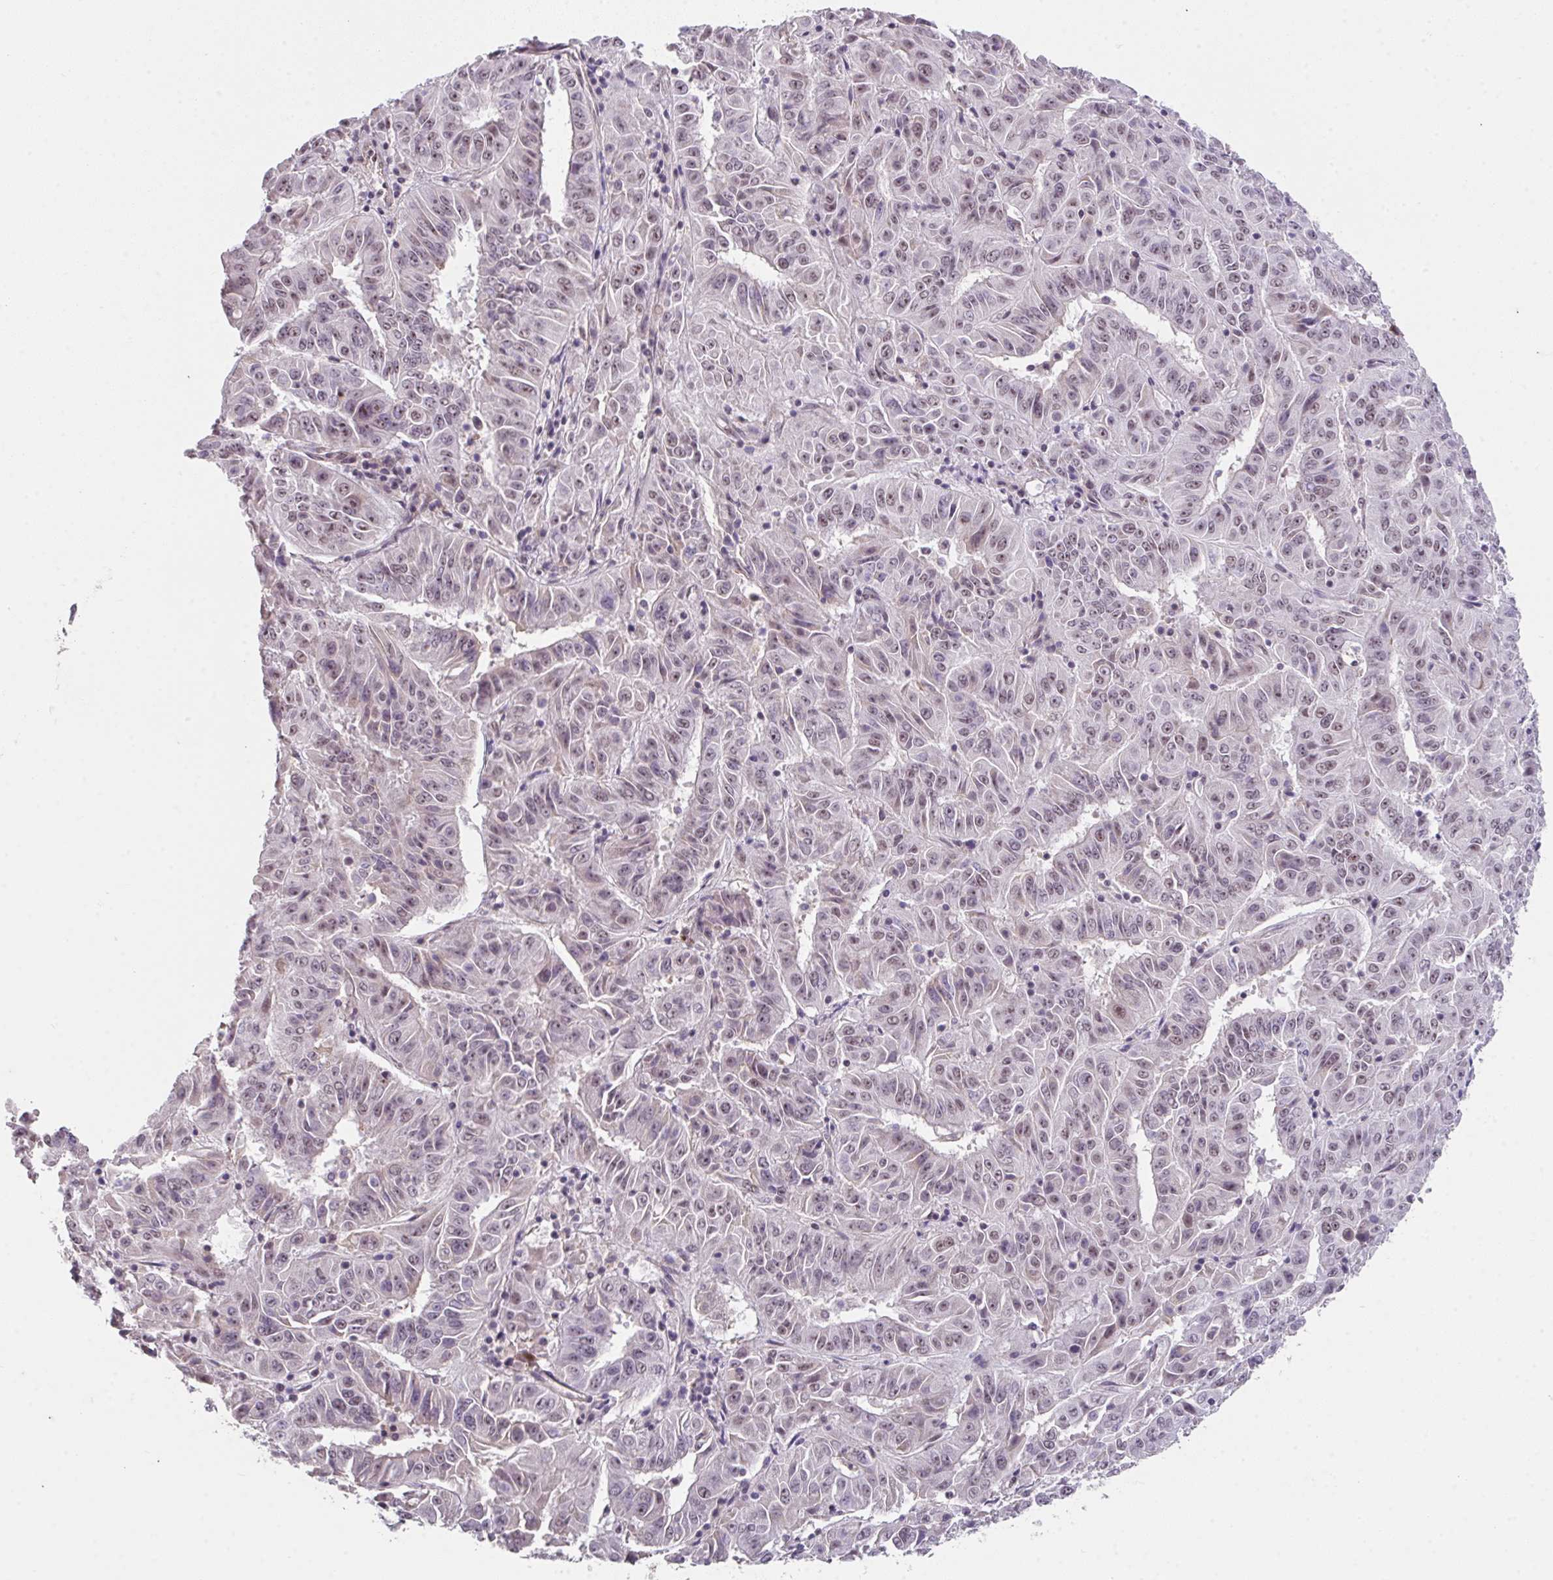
{"staining": {"intensity": "moderate", "quantity": "25%-75%", "location": "nuclear"}, "tissue": "pancreatic cancer", "cell_type": "Tumor cells", "image_type": "cancer", "snomed": [{"axis": "morphology", "description": "Adenocarcinoma, NOS"}, {"axis": "topography", "description": "Pancreas"}], "caption": "A medium amount of moderate nuclear positivity is appreciated in approximately 25%-75% of tumor cells in pancreatic adenocarcinoma tissue.", "gene": "RBBP6", "patient": {"sex": "male", "age": 63}}